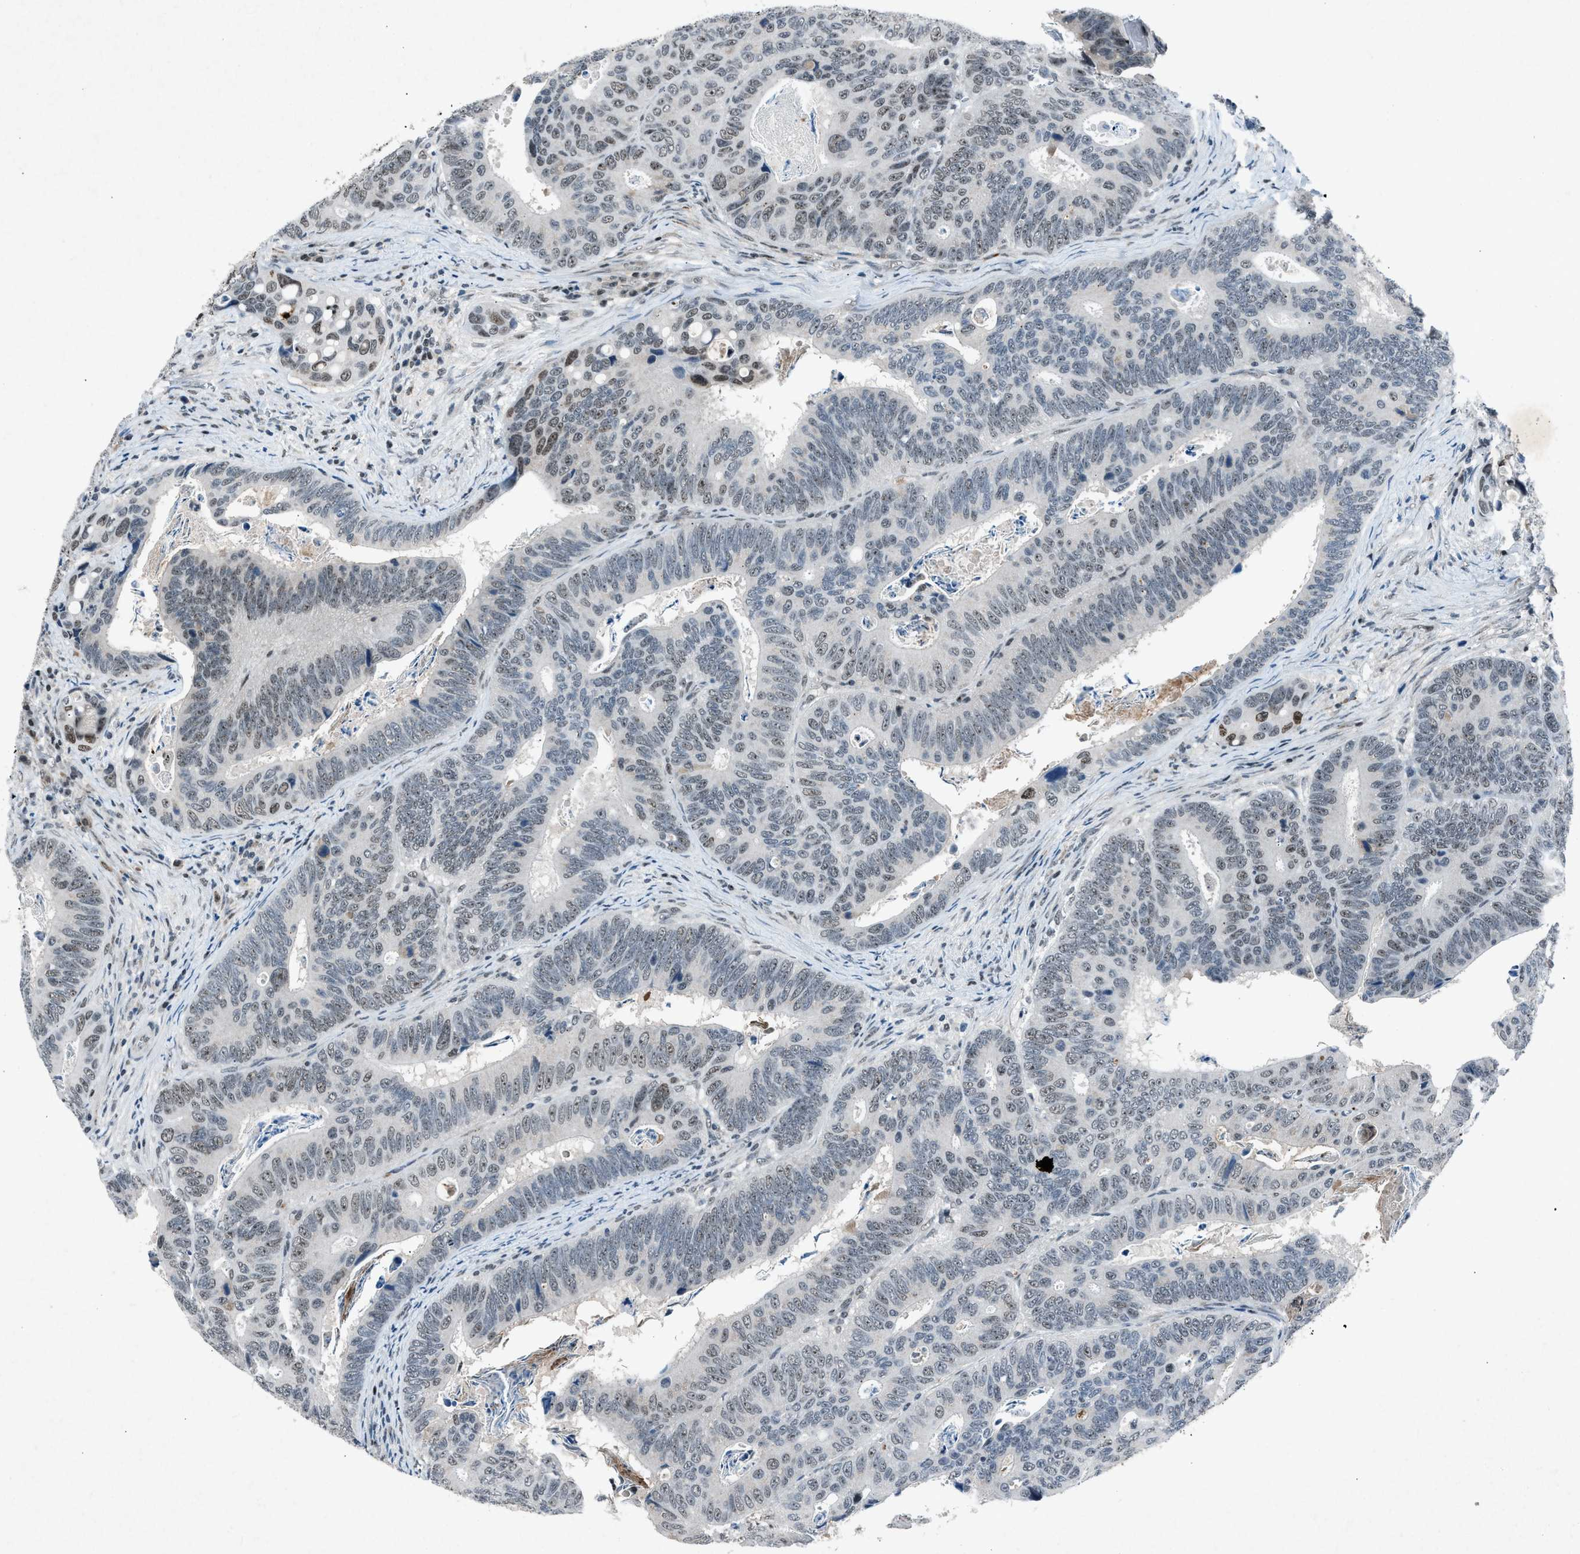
{"staining": {"intensity": "weak", "quantity": "25%-75%", "location": "nuclear"}, "tissue": "colorectal cancer", "cell_type": "Tumor cells", "image_type": "cancer", "snomed": [{"axis": "morphology", "description": "Inflammation, NOS"}, {"axis": "morphology", "description": "Adenocarcinoma, NOS"}, {"axis": "topography", "description": "Colon"}], "caption": "This micrograph shows immunohistochemistry (IHC) staining of colorectal adenocarcinoma, with low weak nuclear staining in approximately 25%-75% of tumor cells.", "gene": "ADCY1", "patient": {"sex": "male", "age": 72}}